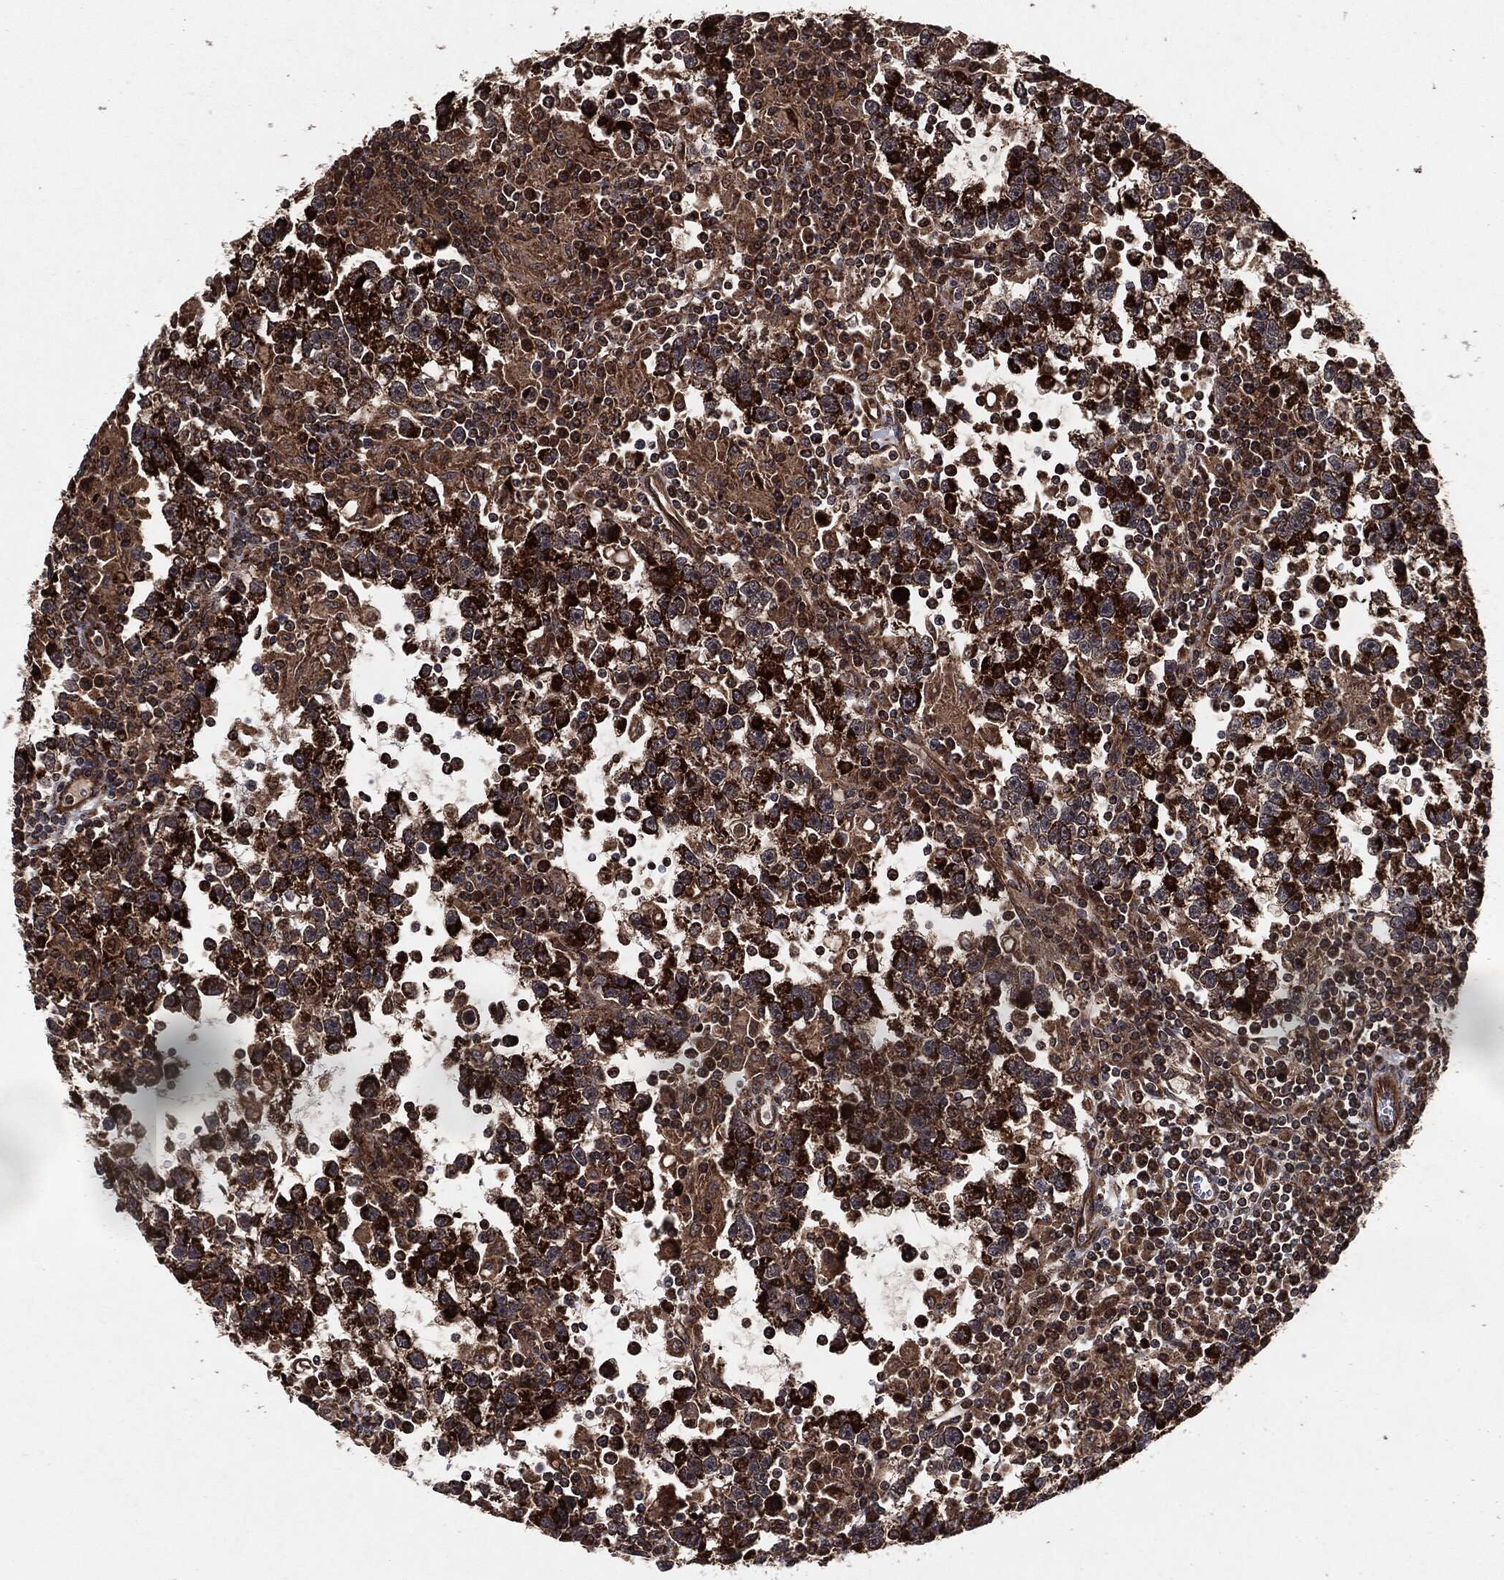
{"staining": {"intensity": "strong", "quantity": ">75%", "location": "cytoplasmic/membranous"}, "tissue": "testis cancer", "cell_type": "Tumor cells", "image_type": "cancer", "snomed": [{"axis": "morphology", "description": "Seminoma, NOS"}, {"axis": "topography", "description": "Testis"}], "caption": "IHC of human testis cancer shows high levels of strong cytoplasmic/membranous positivity in approximately >75% of tumor cells.", "gene": "BCAR1", "patient": {"sex": "male", "age": 47}}